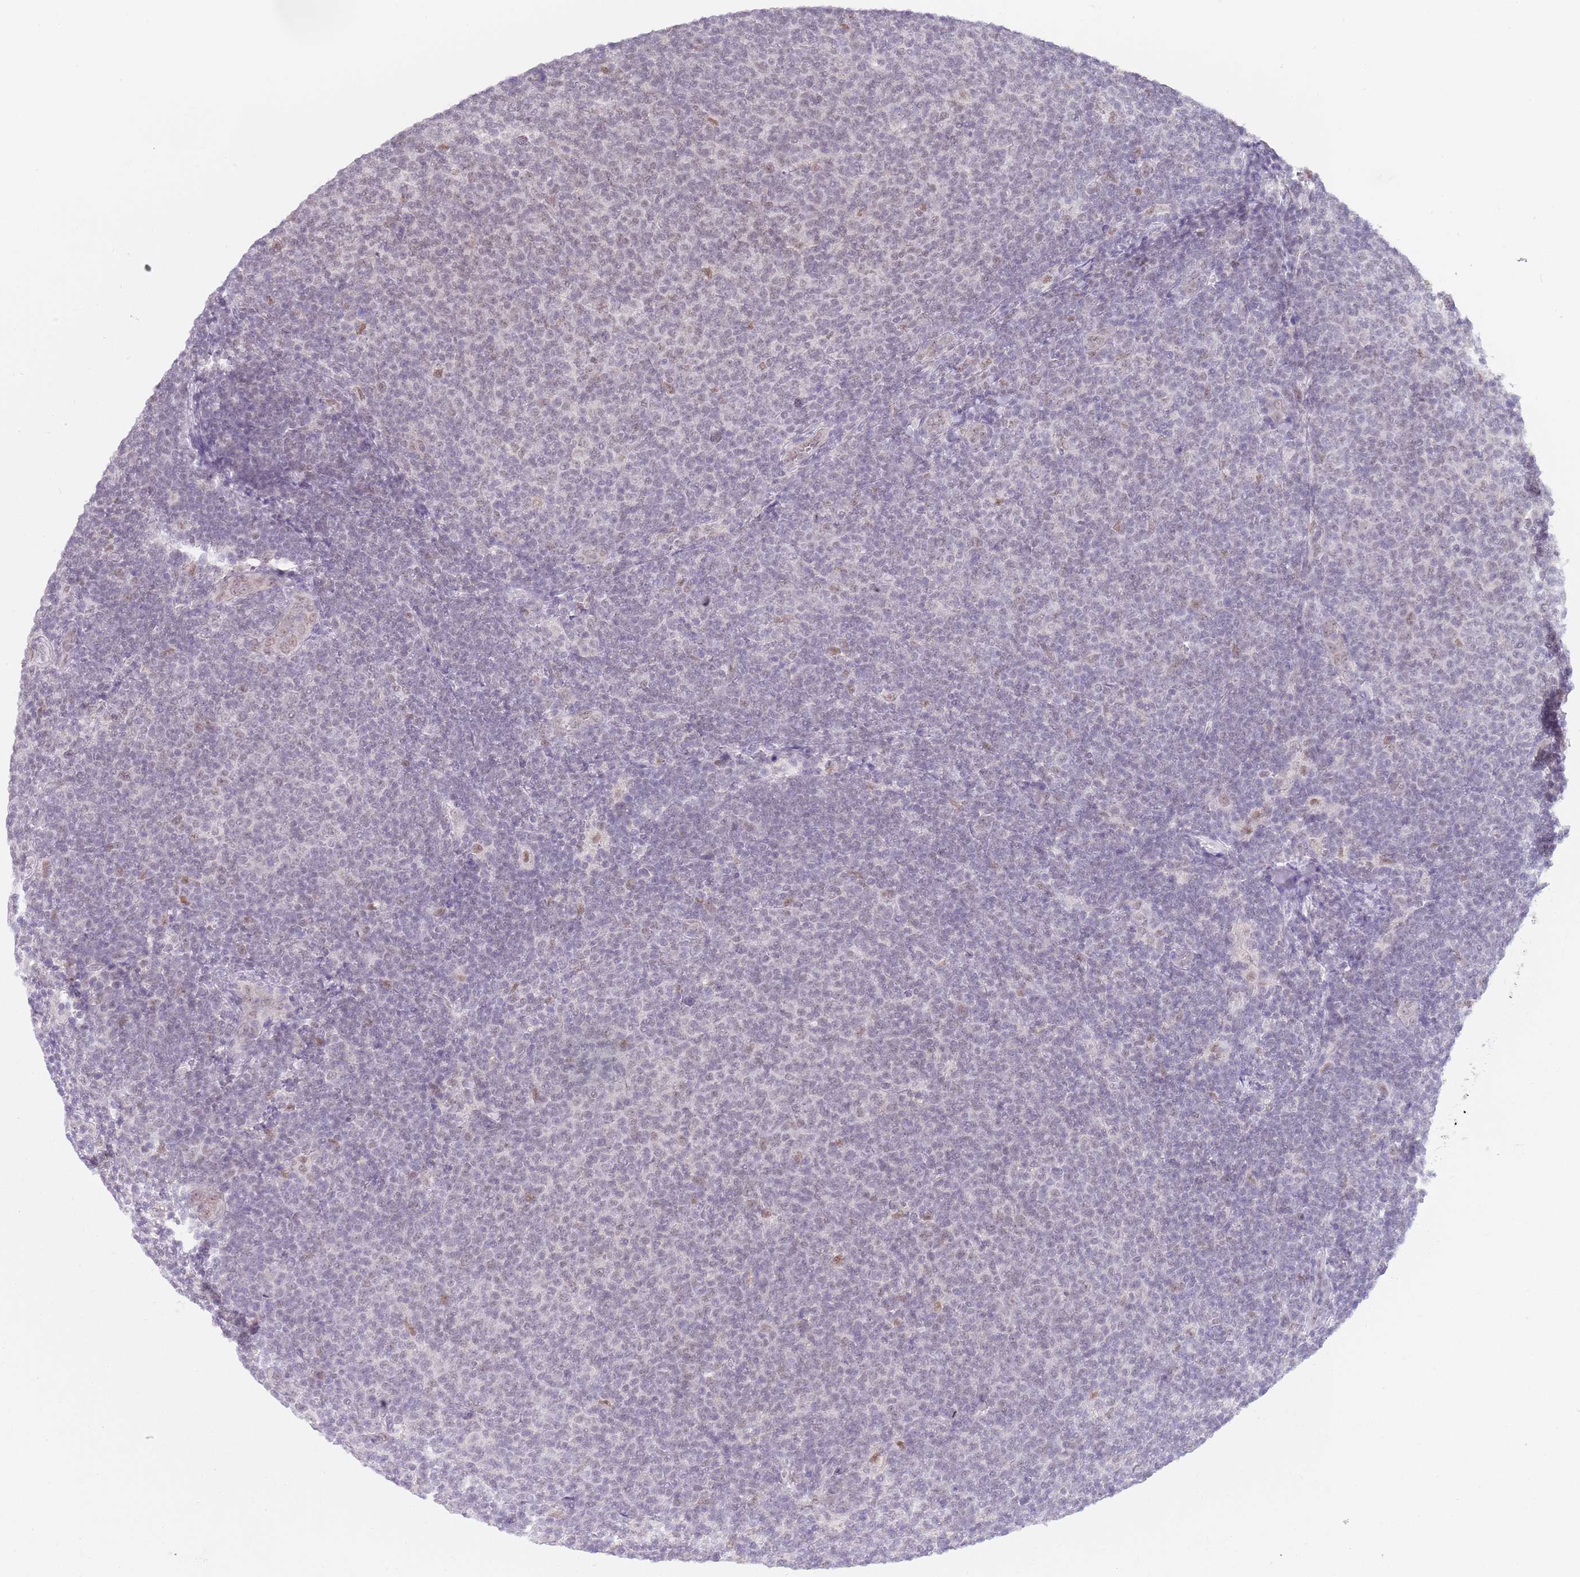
{"staining": {"intensity": "negative", "quantity": "none", "location": "none"}, "tissue": "lymphoma", "cell_type": "Tumor cells", "image_type": "cancer", "snomed": [{"axis": "morphology", "description": "Malignant lymphoma, non-Hodgkin's type, Low grade"}, {"axis": "topography", "description": "Lymph node"}], "caption": "Immunohistochemistry image of neoplastic tissue: human malignant lymphoma, non-Hodgkin's type (low-grade) stained with DAB demonstrates no significant protein positivity in tumor cells.", "gene": "SEPHS2", "patient": {"sex": "male", "age": 66}}